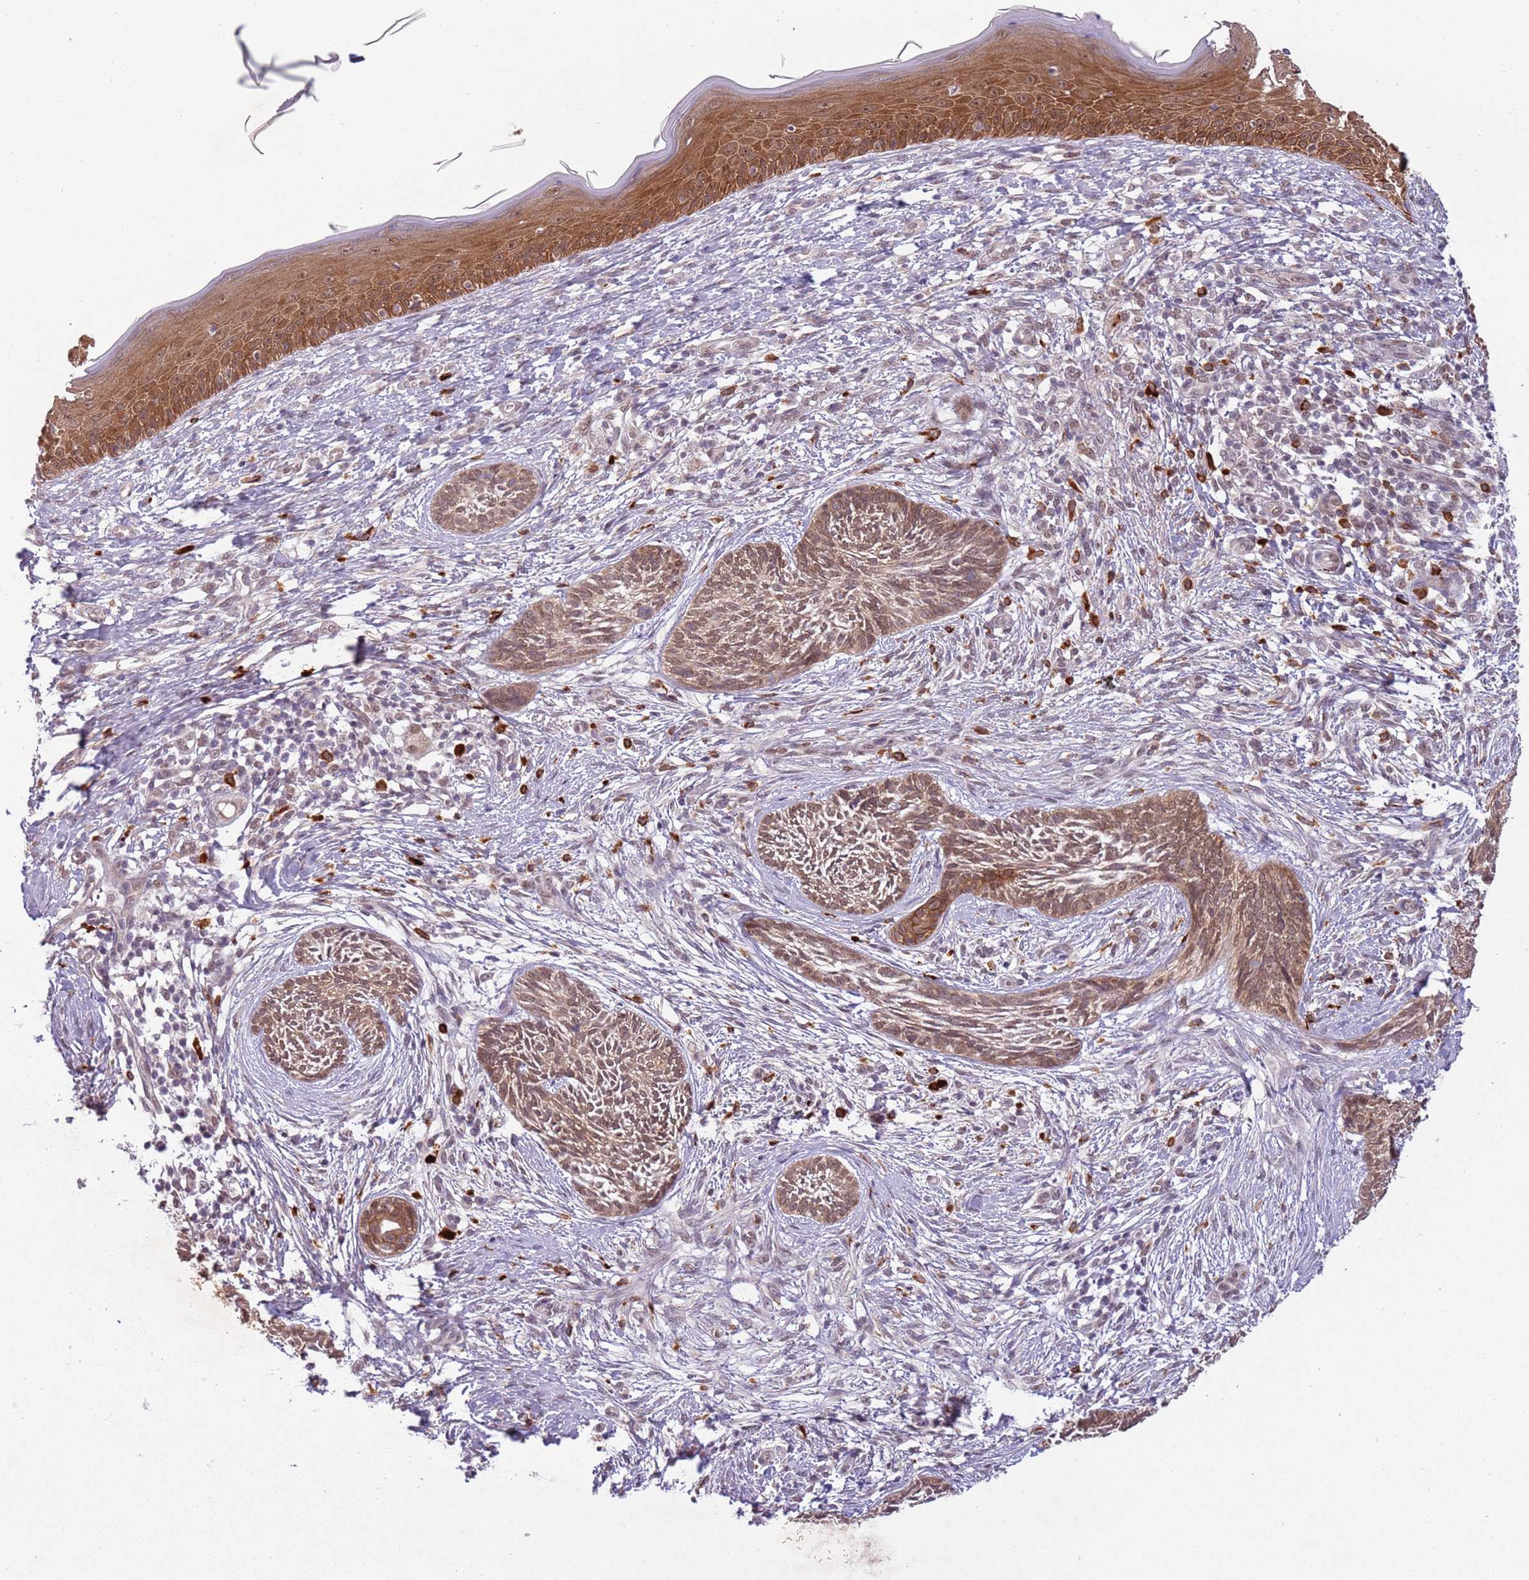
{"staining": {"intensity": "moderate", "quantity": ">75%", "location": "cytoplasmic/membranous,nuclear"}, "tissue": "skin cancer", "cell_type": "Tumor cells", "image_type": "cancer", "snomed": [{"axis": "morphology", "description": "Basal cell carcinoma"}, {"axis": "topography", "description": "Skin"}], "caption": "IHC of basal cell carcinoma (skin) reveals medium levels of moderate cytoplasmic/membranous and nuclear positivity in approximately >75% of tumor cells. The protein is shown in brown color, while the nuclei are stained blue.", "gene": "FAM120AOS", "patient": {"sex": "male", "age": 73}}